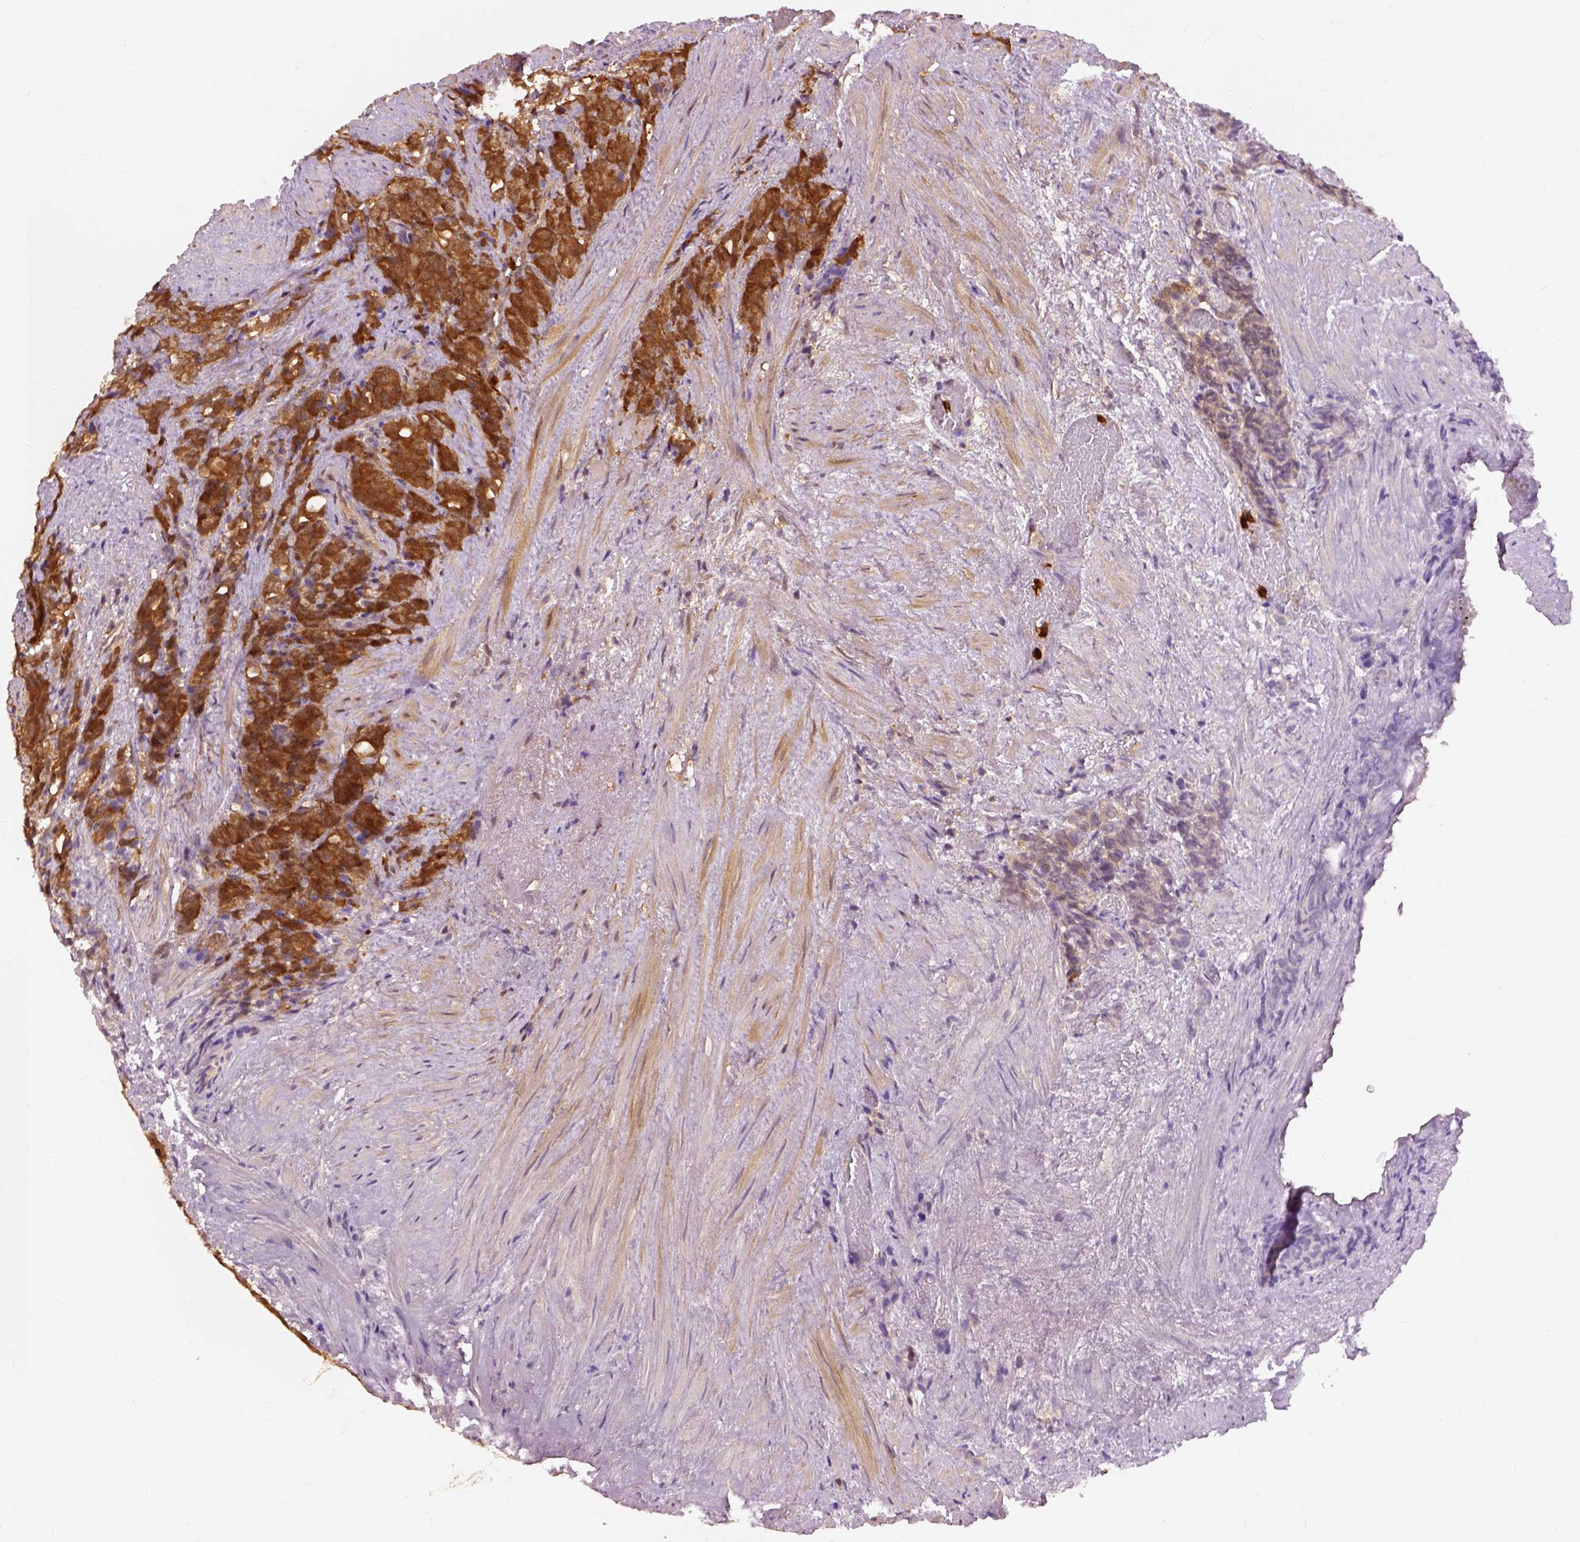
{"staining": {"intensity": "strong", "quantity": ">75%", "location": "cytoplasmic/membranous"}, "tissue": "prostate cancer", "cell_type": "Tumor cells", "image_type": "cancer", "snomed": [{"axis": "morphology", "description": "Adenocarcinoma, High grade"}, {"axis": "topography", "description": "Prostate"}], "caption": "This photomicrograph demonstrates high-grade adenocarcinoma (prostate) stained with IHC to label a protein in brown. The cytoplasmic/membranous of tumor cells show strong positivity for the protein. Nuclei are counter-stained blue.", "gene": "GPI", "patient": {"sex": "male", "age": 84}}